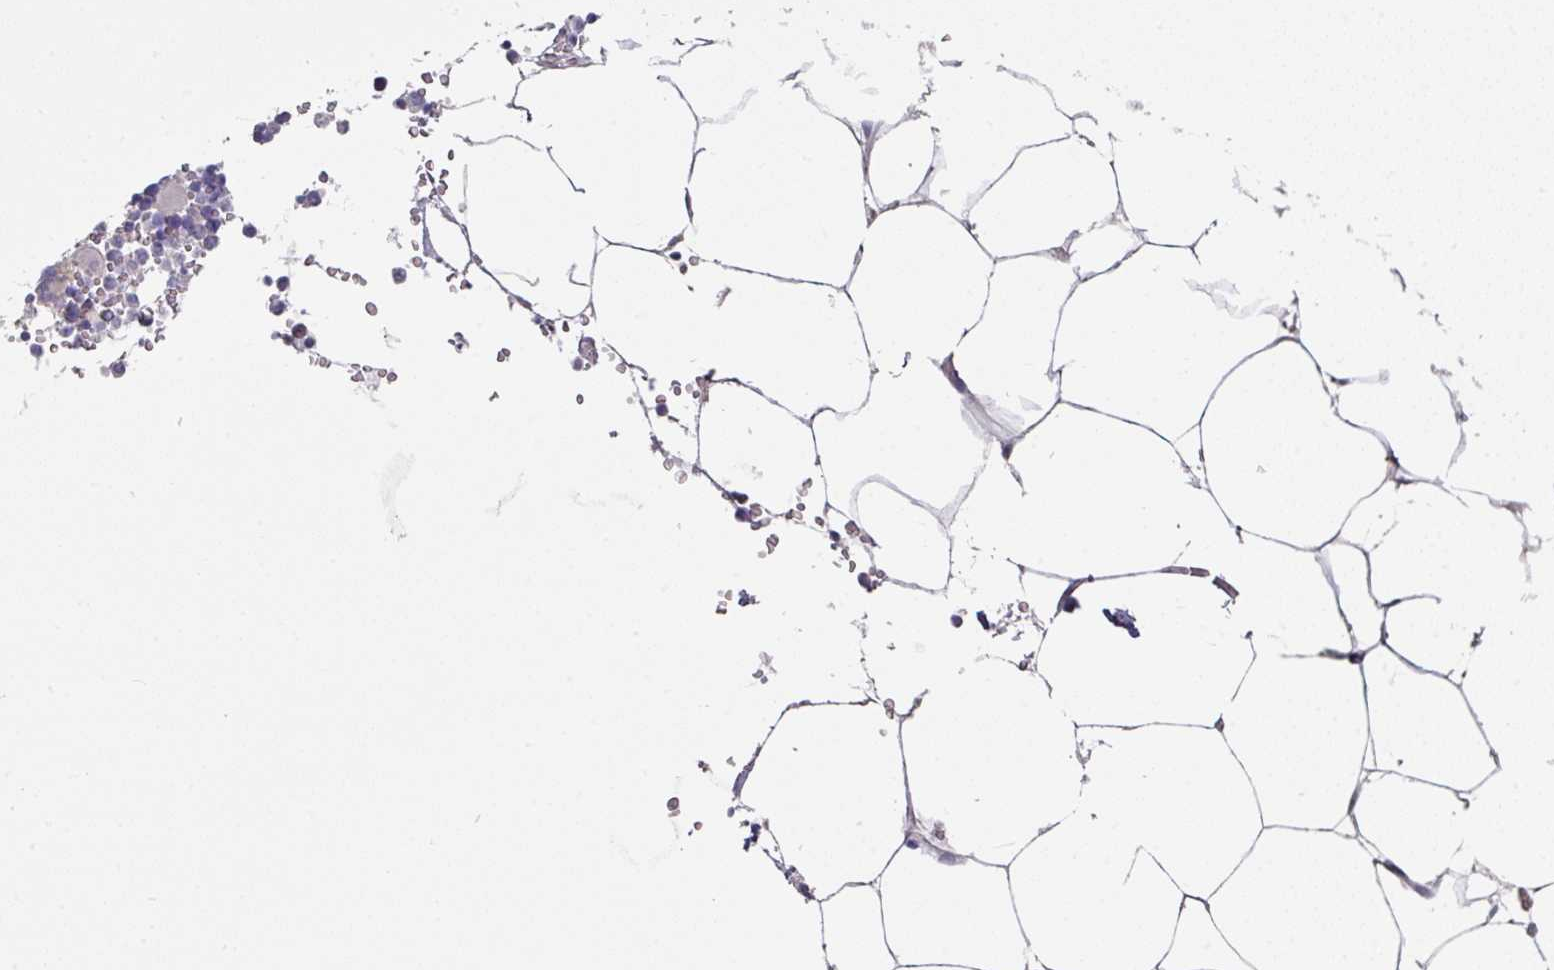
{"staining": {"intensity": "negative", "quantity": "none", "location": "none"}, "tissue": "bone marrow", "cell_type": "Hematopoietic cells", "image_type": "normal", "snomed": [{"axis": "morphology", "description": "Normal tissue, NOS"}, {"axis": "topography", "description": "Bone marrow"}], "caption": "This is an IHC photomicrograph of unremarkable bone marrow. There is no expression in hematopoietic cells.", "gene": "ELK1", "patient": {"sex": "male", "age": 54}}